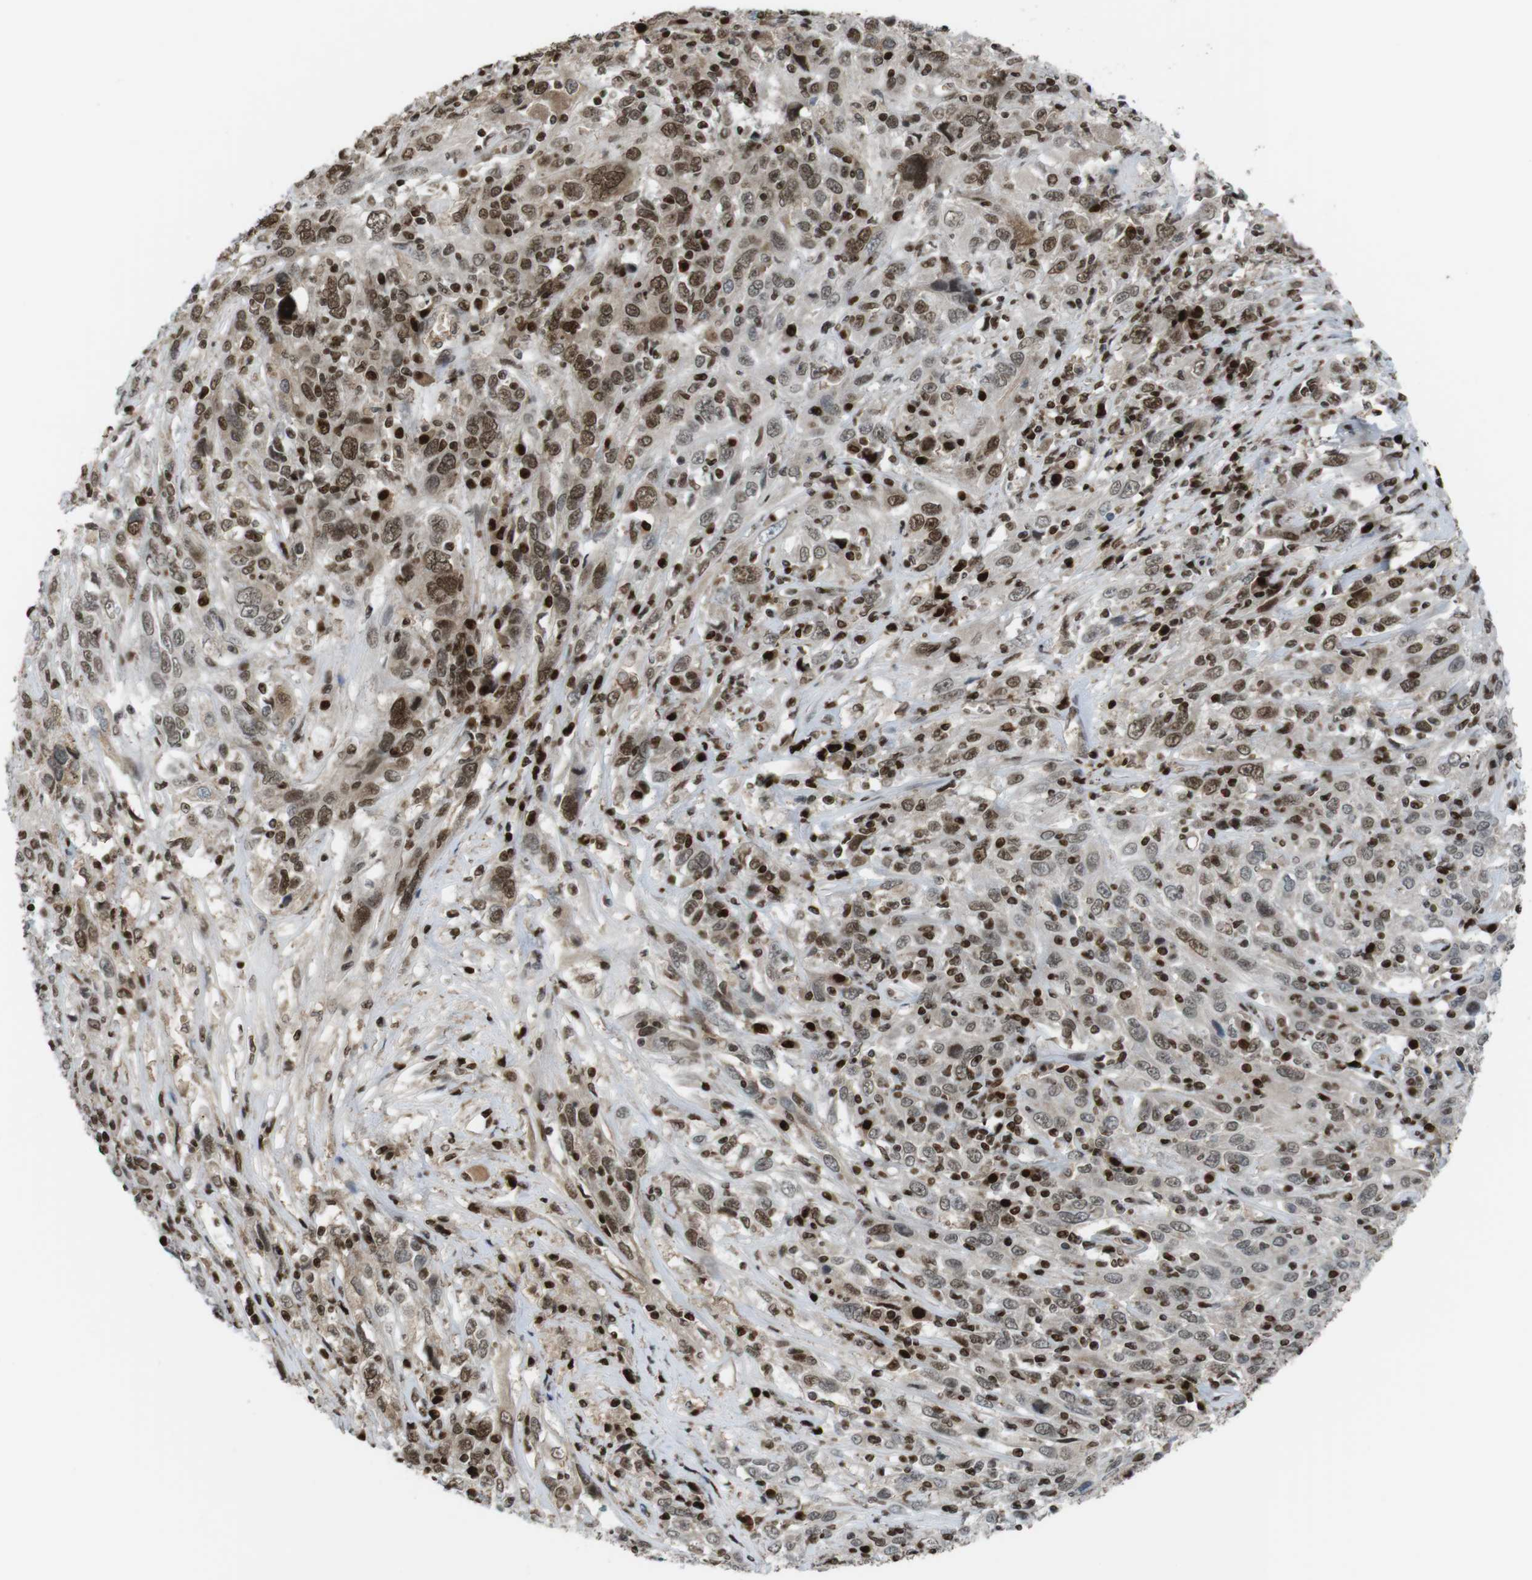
{"staining": {"intensity": "strong", "quantity": ">75%", "location": "nuclear"}, "tissue": "cervical cancer", "cell_type": "Tumor cells", "image_type": "cancer", "snomed": [{"axis": "morphology", "description": "Squamous cell carcinoma, NOS"}, {"axis": "topography", "description": "Cervix"}], "caption": "Immunohistochemistry (IHC) (DAB) staining of cervical cancer exhibits strong nuclear protein positivity in approximately >75% of tumor cells. (DAB (3,3'-diaminobenzidine) IHC, brown staining for protein, blue staining for nuclei).", "gene": "SUB1", "patient": {"sex": "female", "age": 46}}